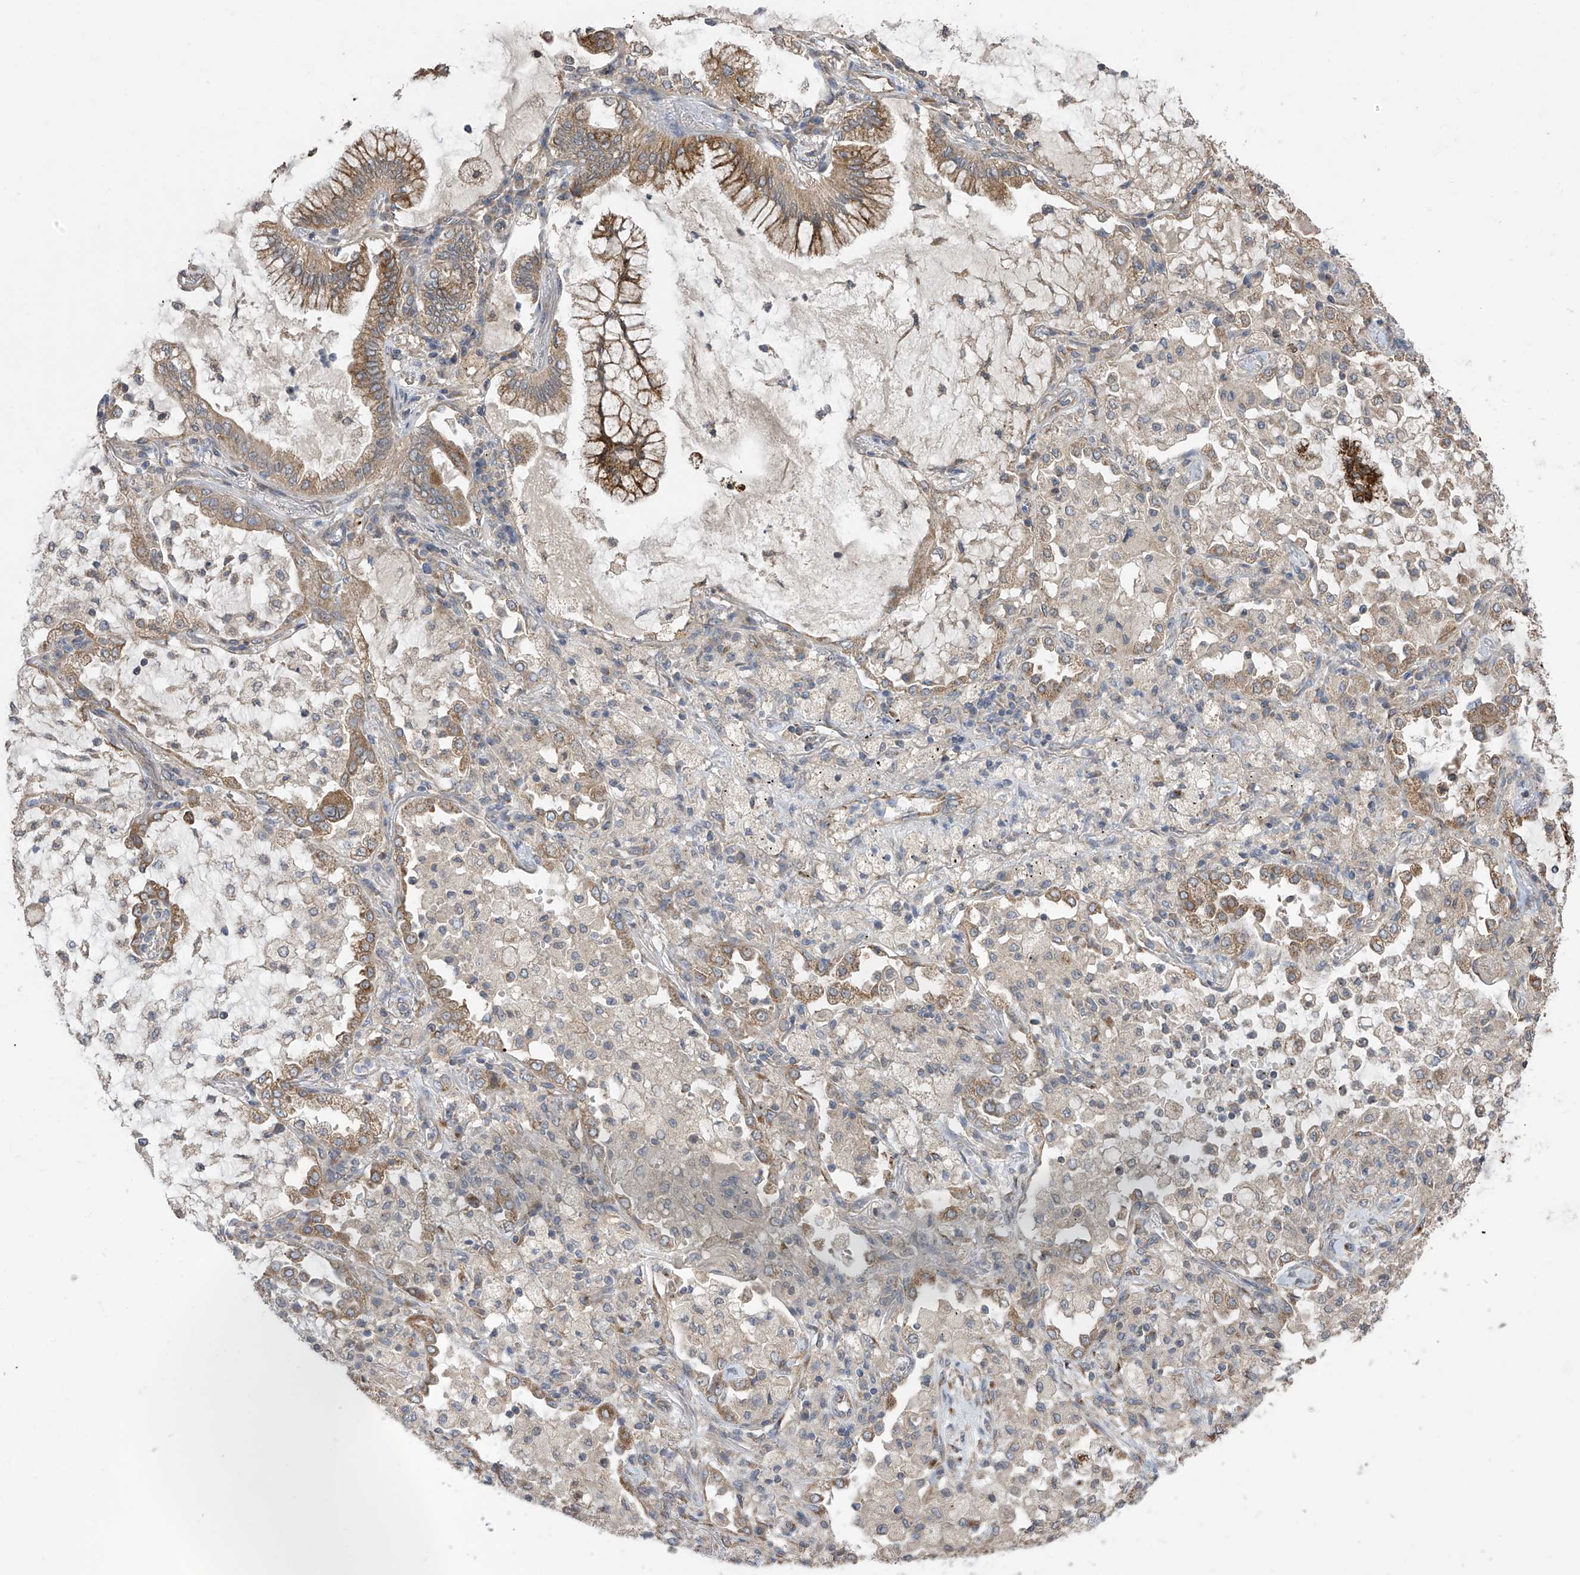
{"staining": {"intensity": "weak", "quantity": "<25%", "location": "cytoplasmic/membranous"}, "tissue": "lung cancer", "cell_type": "Tumor cells", "image_type": "cancer", "snomed": [{"axis": "morphology", "description": "Adenocarcinoma, NOS"}, {"axis": "topography", "description": "Lung"}], "caption": "This histopathology image is of lung cancer (adenocarcinoma) stained with immunohistochemistry to label a protein in brown with the nuclei are counter-stained blue. There is no staining in tumor cells.", "gene": "PNPT1", "patient": {"sex": "female", "age": 70}}